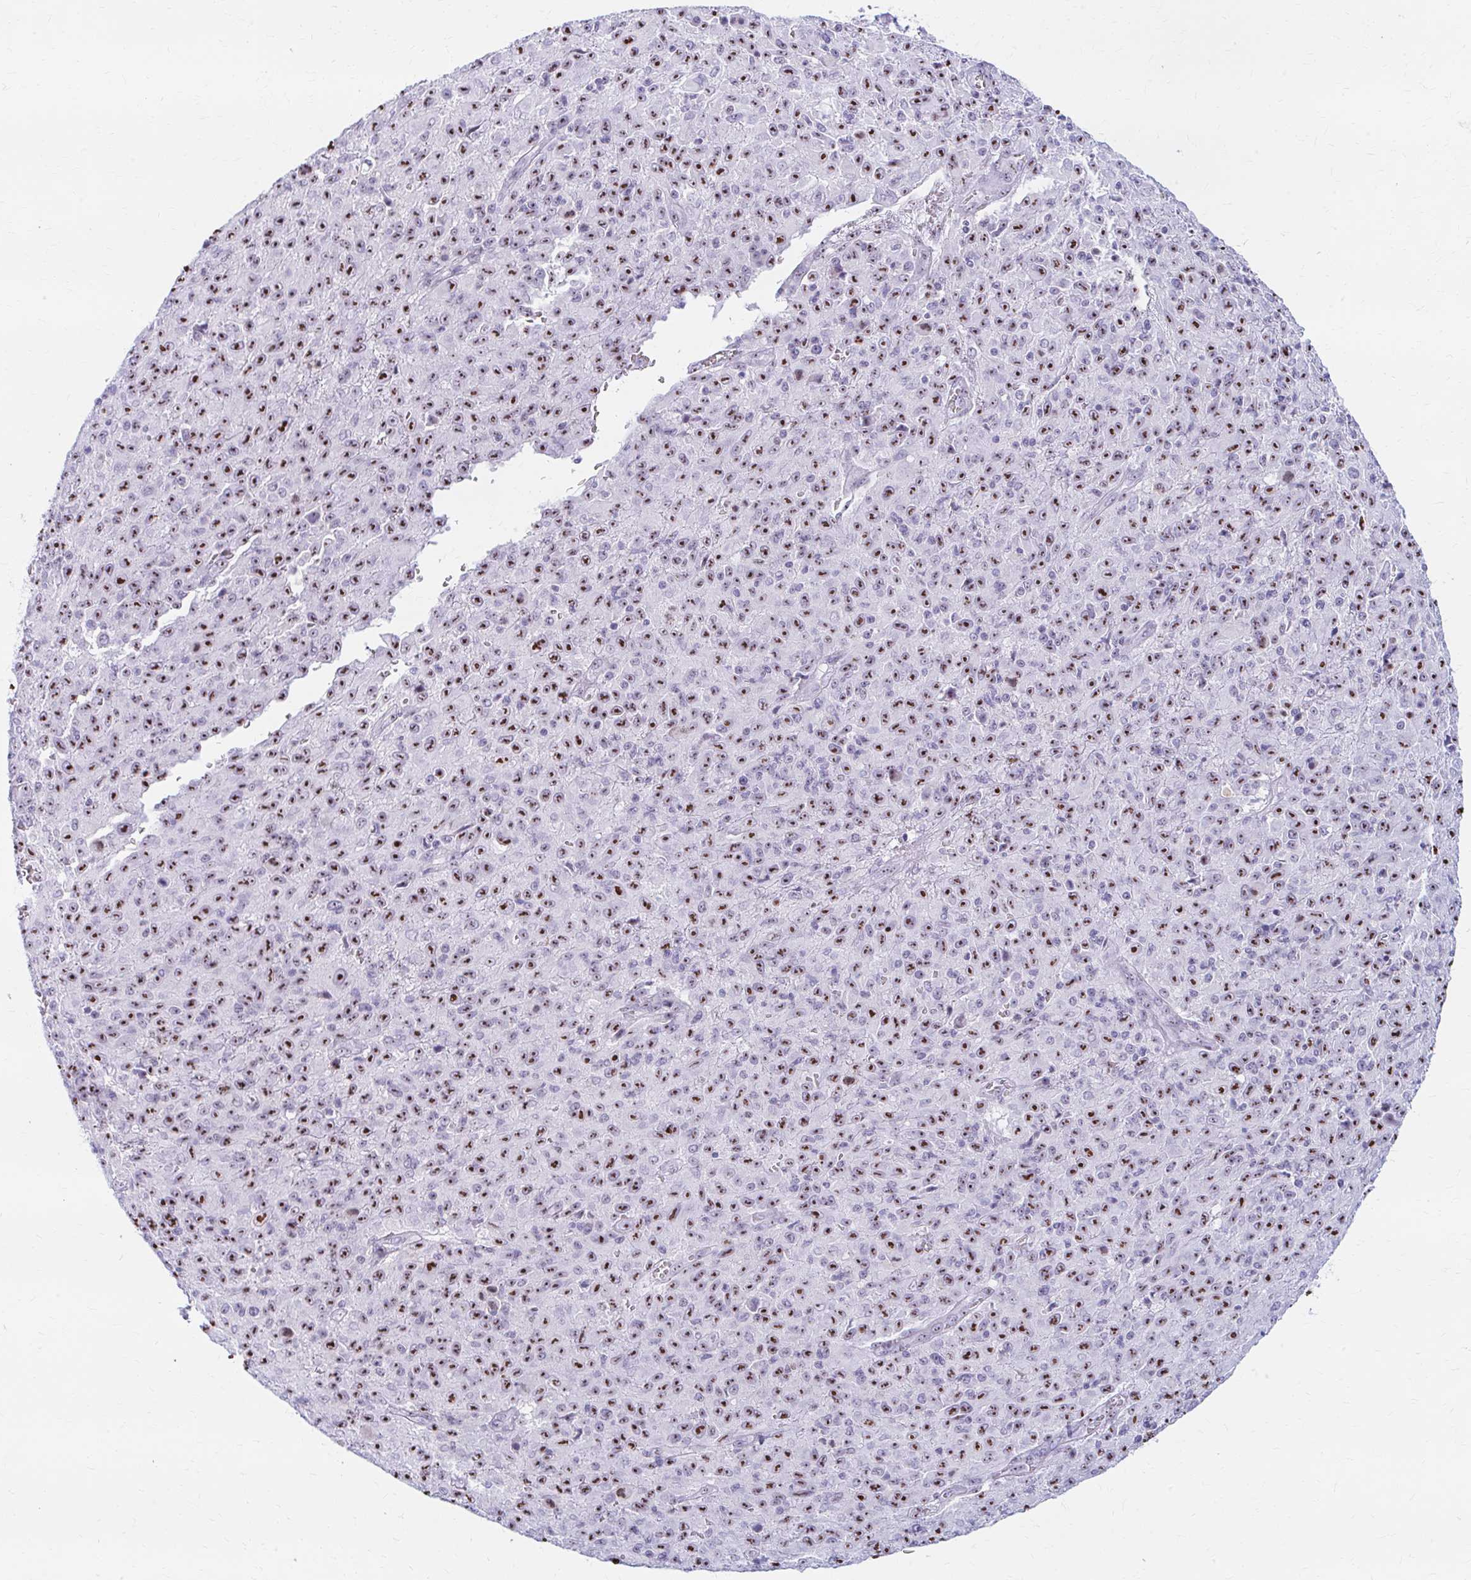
{"staining": {"intensity": "strong", "quantity": "25%-75%", "location": "nuclear"}, "tissue": "melanoma", "cell_type": "Tumor cells", "image_type": "cancer", "snomed": [{"axis": "morphology", "description": "Malignant melanoma, NOS"}, {"axis": "topography", "description": "Skin"}], "caption": "This photomicrograph shows malignant melanoma stained with immunohistochemistry to label a protein in brown. The nuclear of tumor cells show strong positivity for the protein. Nuclei are counter-stained blue.", "gene": "FTSJ3", "patient": {"sex": "male", "age": 46}}